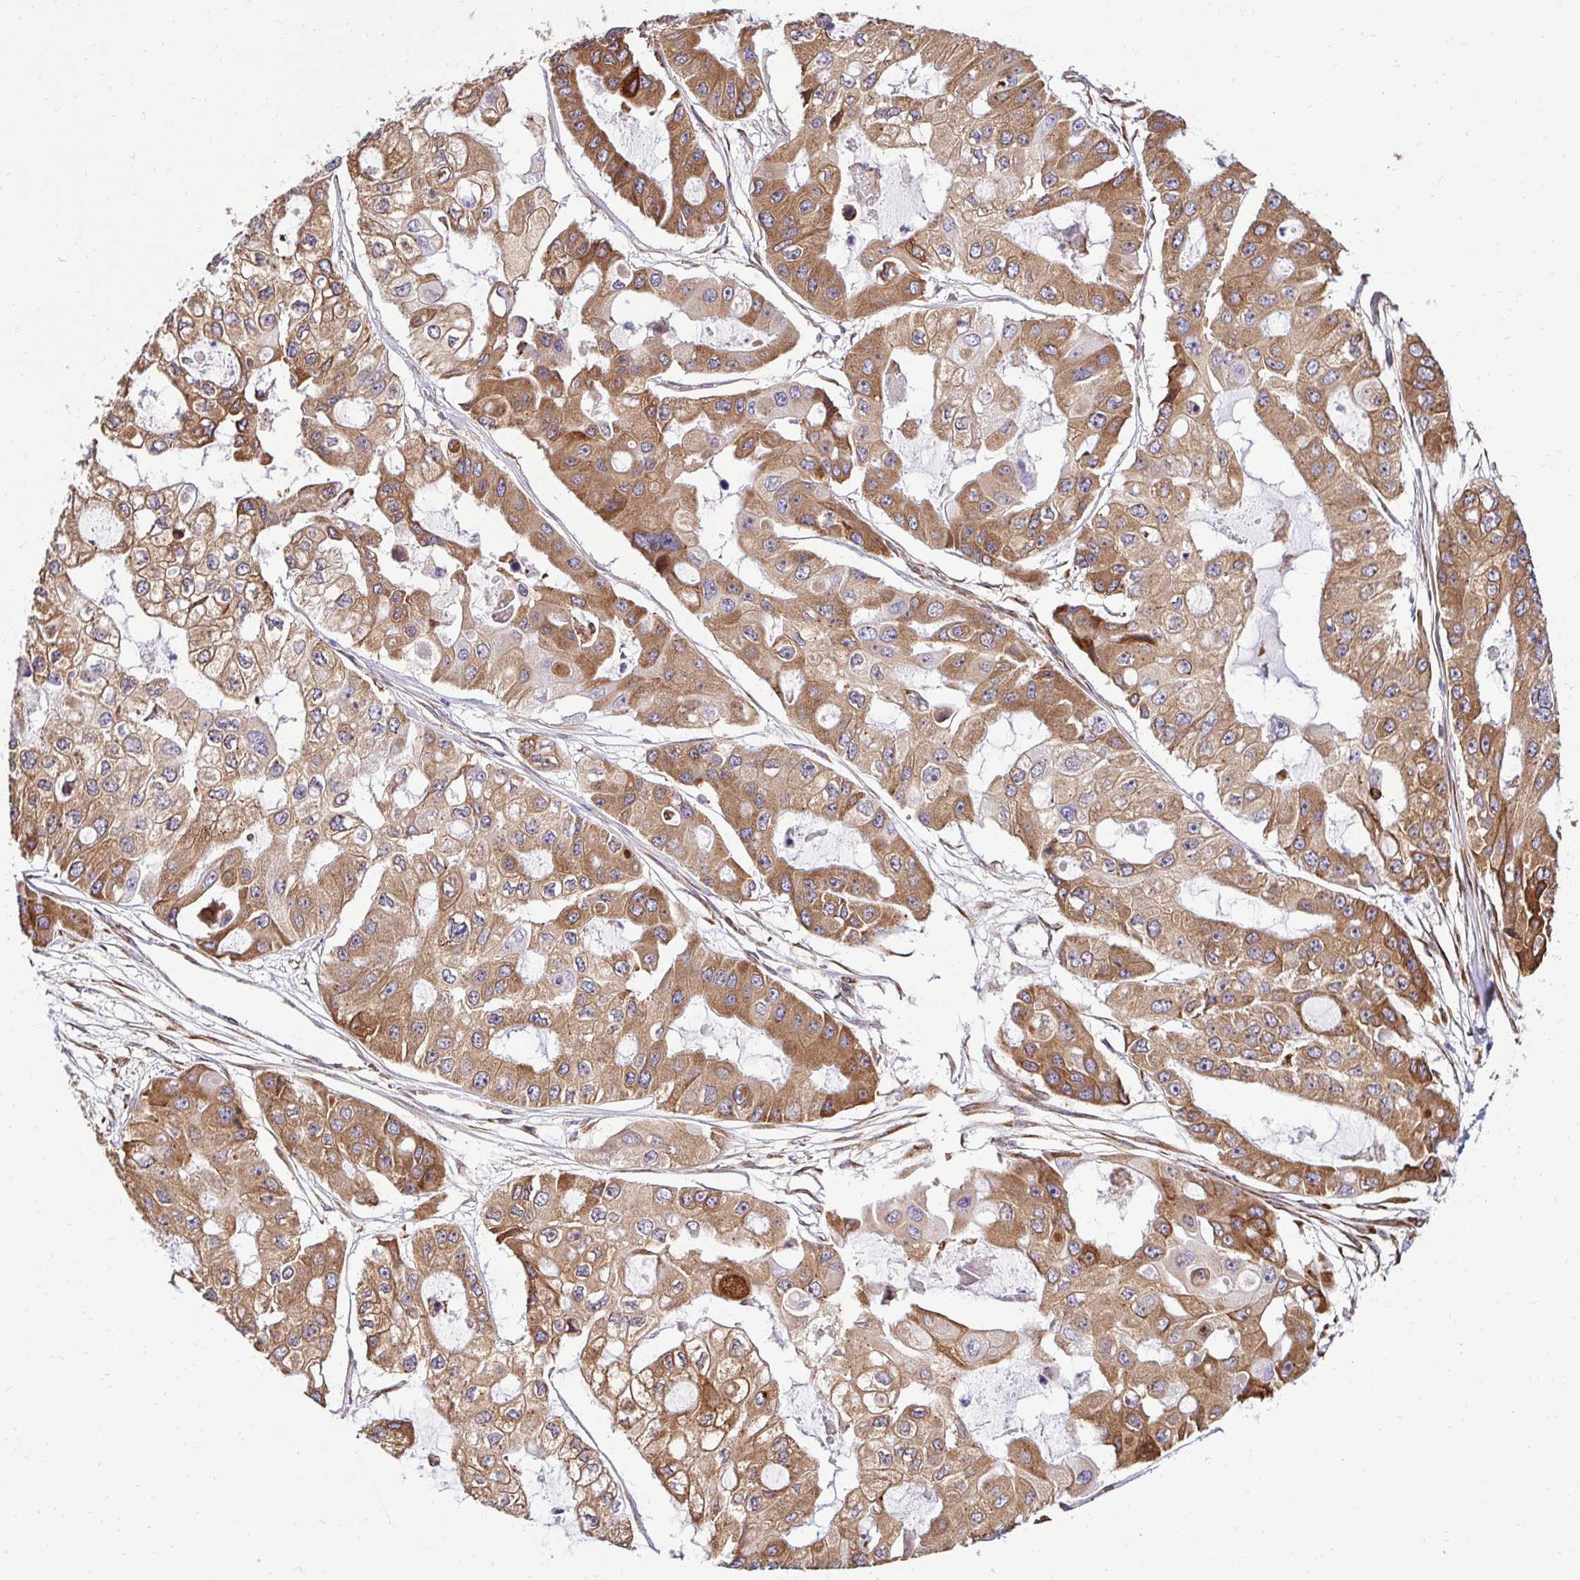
{"staining": {"intensity": "moderate", "quantity": ">75%", "location": "cytoplasmic/membranous"}, "tissue": "ovarian cancer", "cell_type": "Tumor cells", "image_type": "cancer", "snomed": [{"axis": "morphology", "description": "Cystadenocarcinoma, serous, NOS"}, {"axis": "topography", "description": "Ovary"}], "caption": "A high-resolution micrograph shows immunohistochemistry (IHC) staining of ovarian cancer, which reveals moderate cytoplasmic/membranous staining in about >75% of tumor cells.", "gene": "HPS1", "patient": {"sex": "female", "age": 56}}